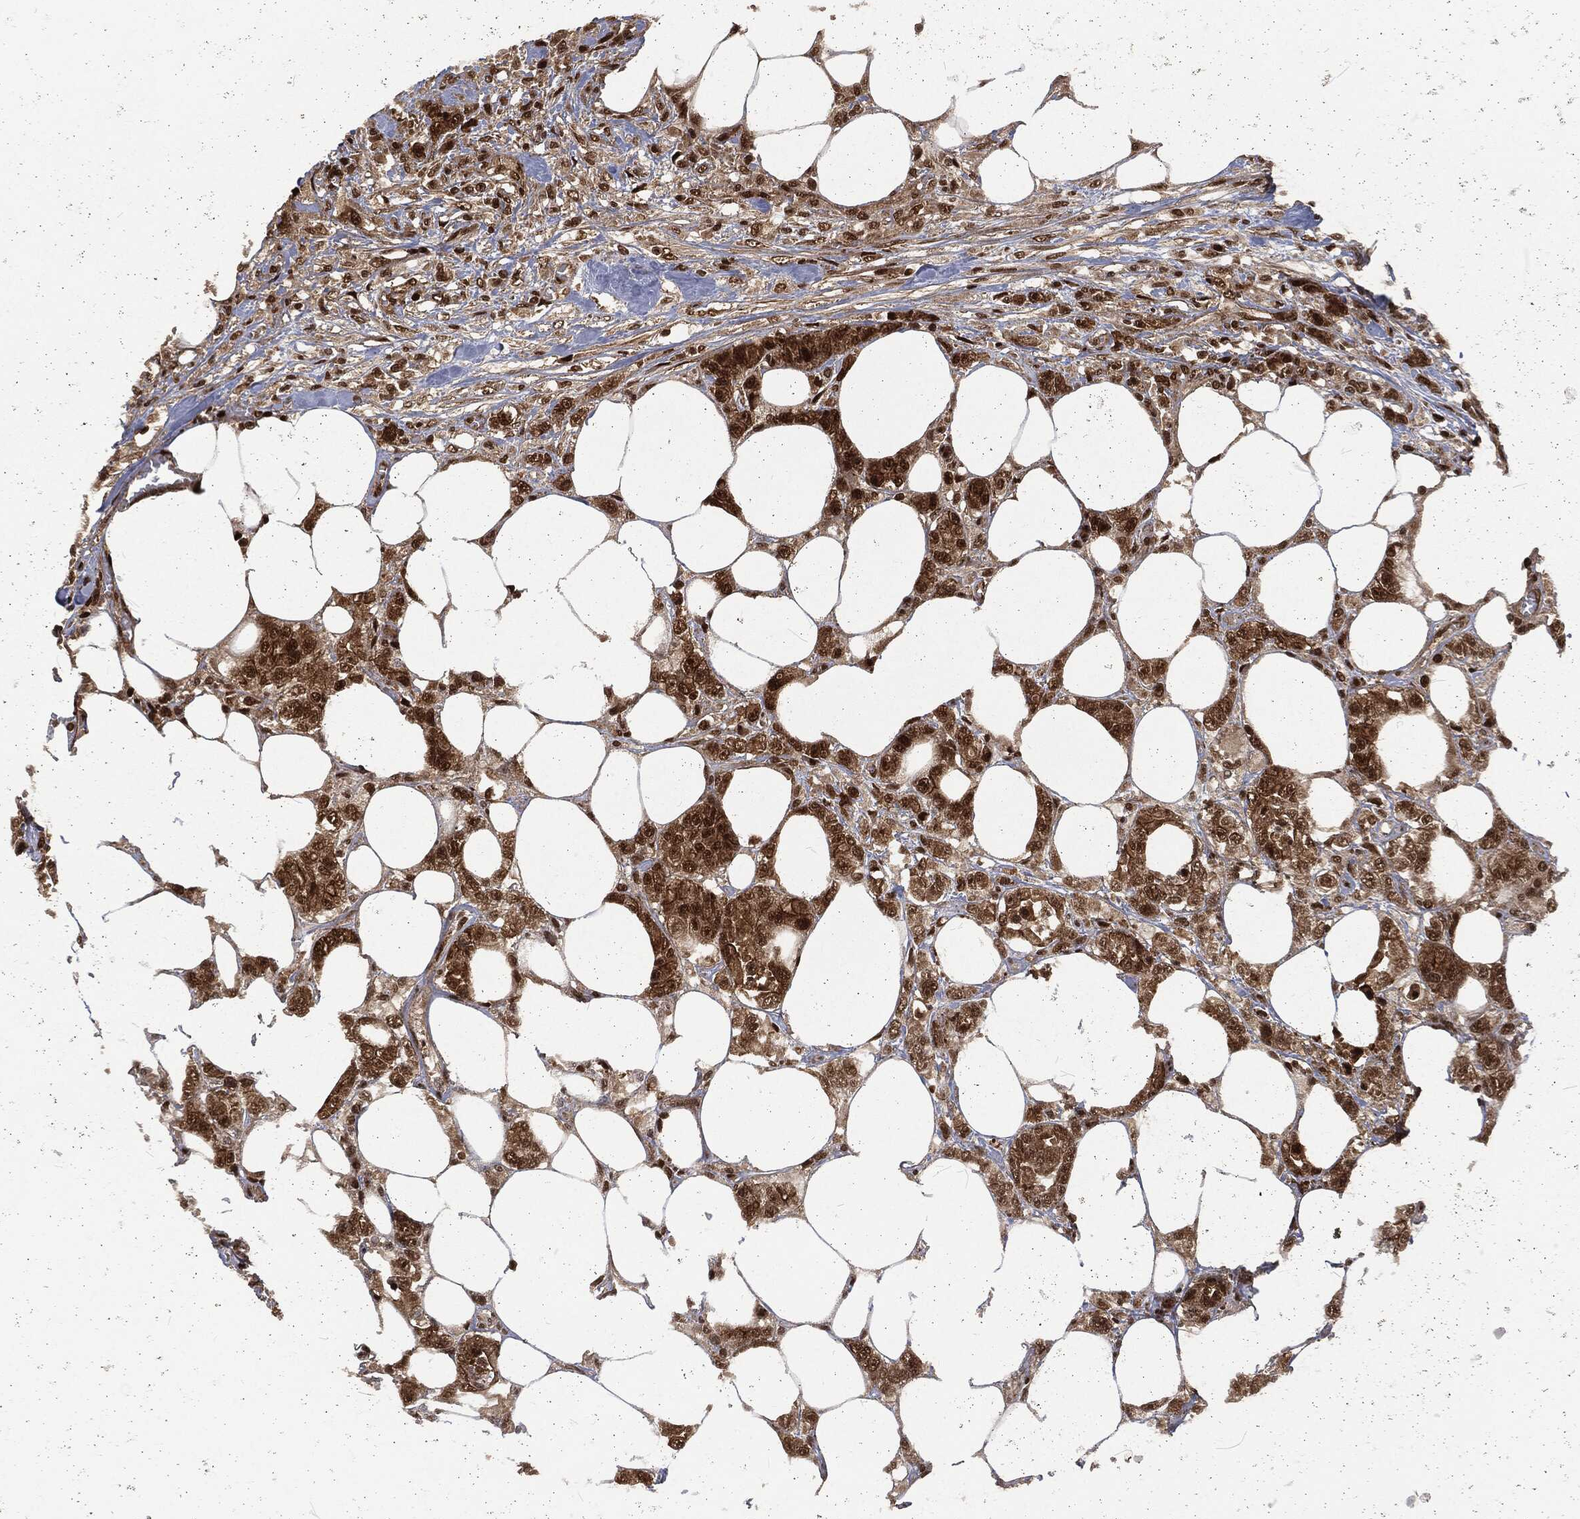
{"staining": {"intensity": "strong", "quantity": "25%-75%", "location": "cytoplasmic/membranous,nuclear"}, "tissue": "colorectal cancer", "cell_type": "Tumor cells", "image_type": "cancer", "snomed": [{"axis": "morphology", "description": "Adenocarcinoma, NOS"}, {"axis": "topography", "description": "Colon"}], "caption": "A high-resolution image shows immunohistochemistry staining of colorectal adenocarcinoma, which exhibits strong cytoplasmic/membranous and nuclear expression in about 25%-75% of tumor cells.", "gene": "NGRN", "patient": {"sex": "female", "age": 48}}